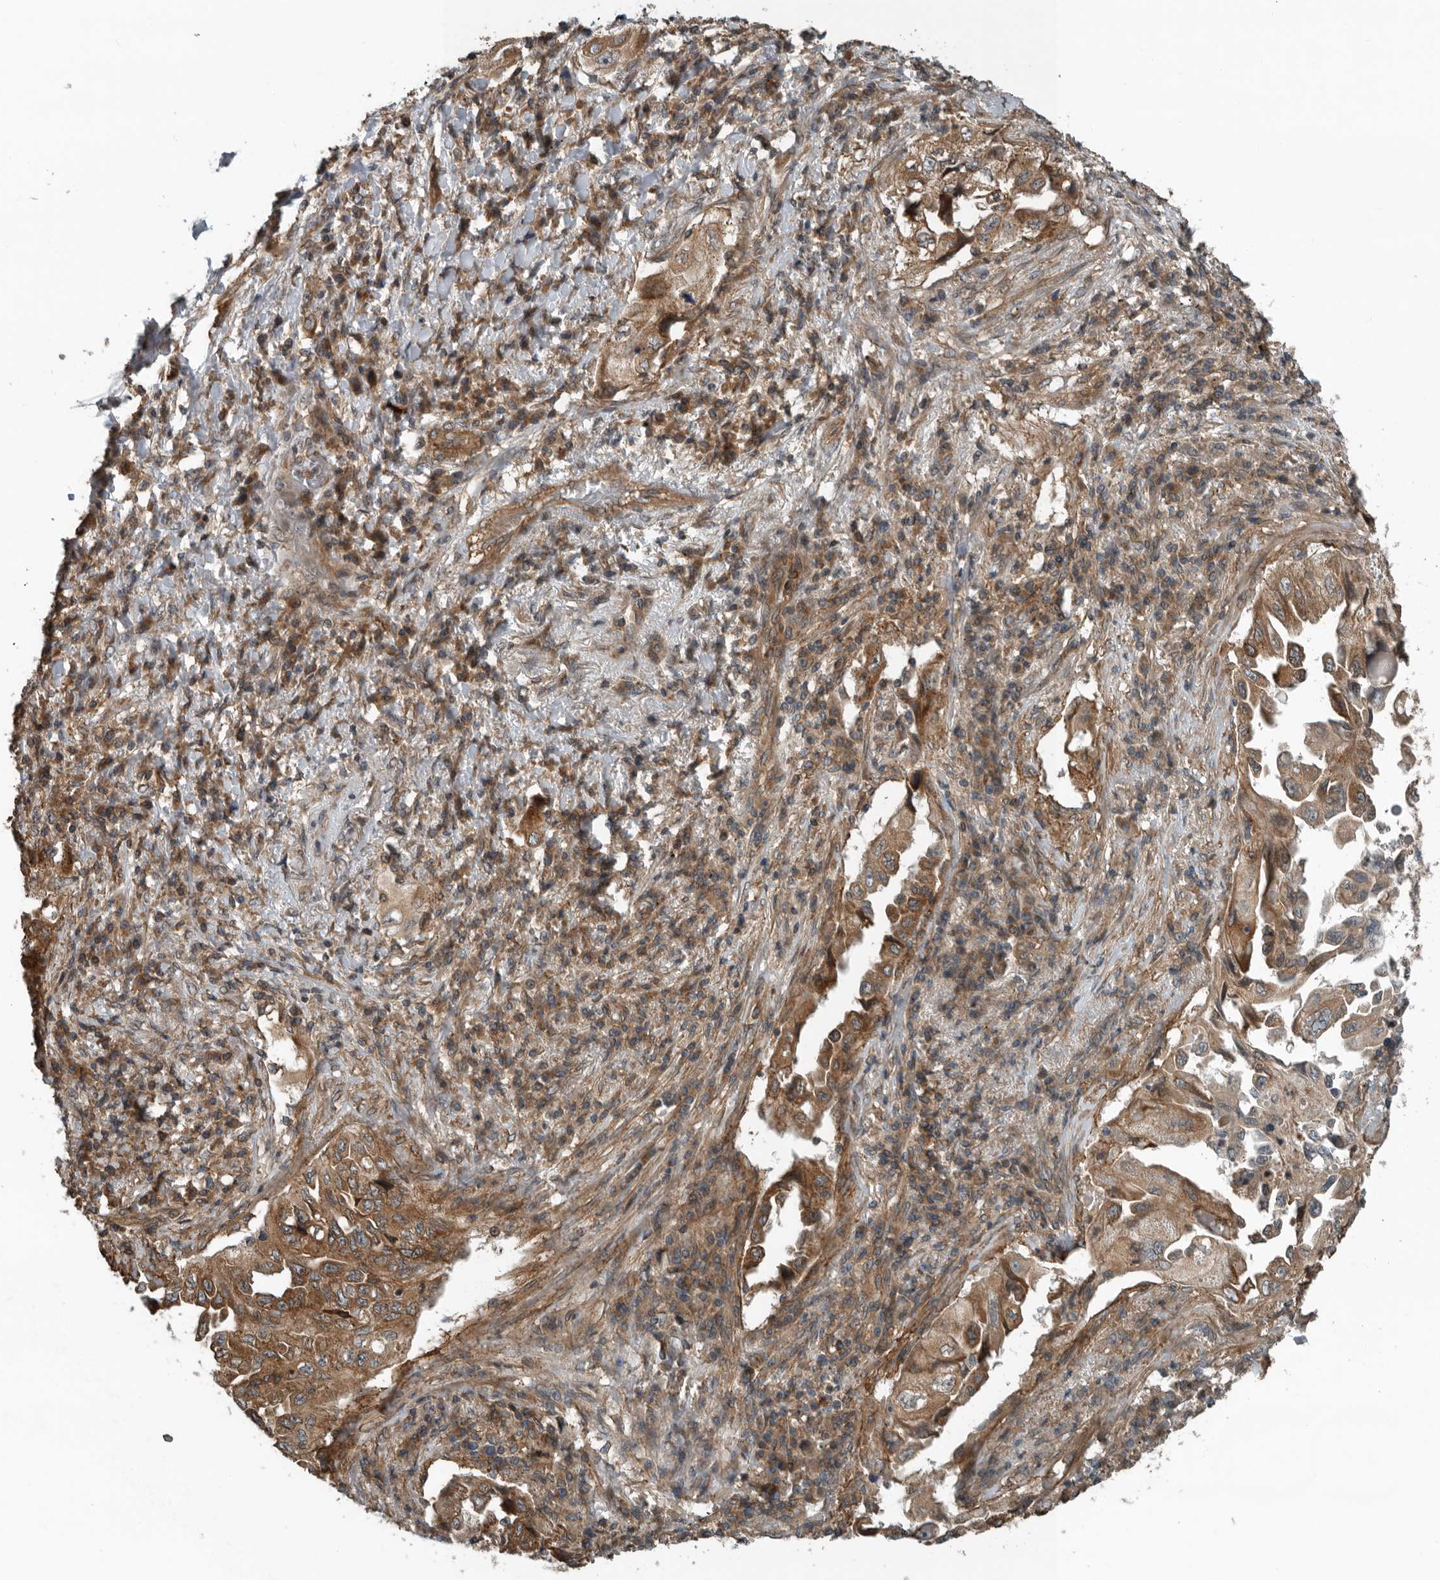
{"staining": {"intensity": "moderate", "quantity": ">75%", "location": "cytoplasmic/membranous"}, "tissue": "lung cancer", "cell_type": "Tumor cells", "image_type": "cancer", "snomed": [{"axis": "morphology", "description": "Adenocarcinoma, NOS"}, {"axis": "topography", "description": "Lung"}], "caption": "Protein expression analysis of human lung cancer reveals moderate cytoplasmic/membranous staining in about >75% of tumor cells. (DAB IHC, brown staining for protein, blue staining for nuclei).", "gene": "AMFR", "patient": {"sex": "female", "age": 51}}